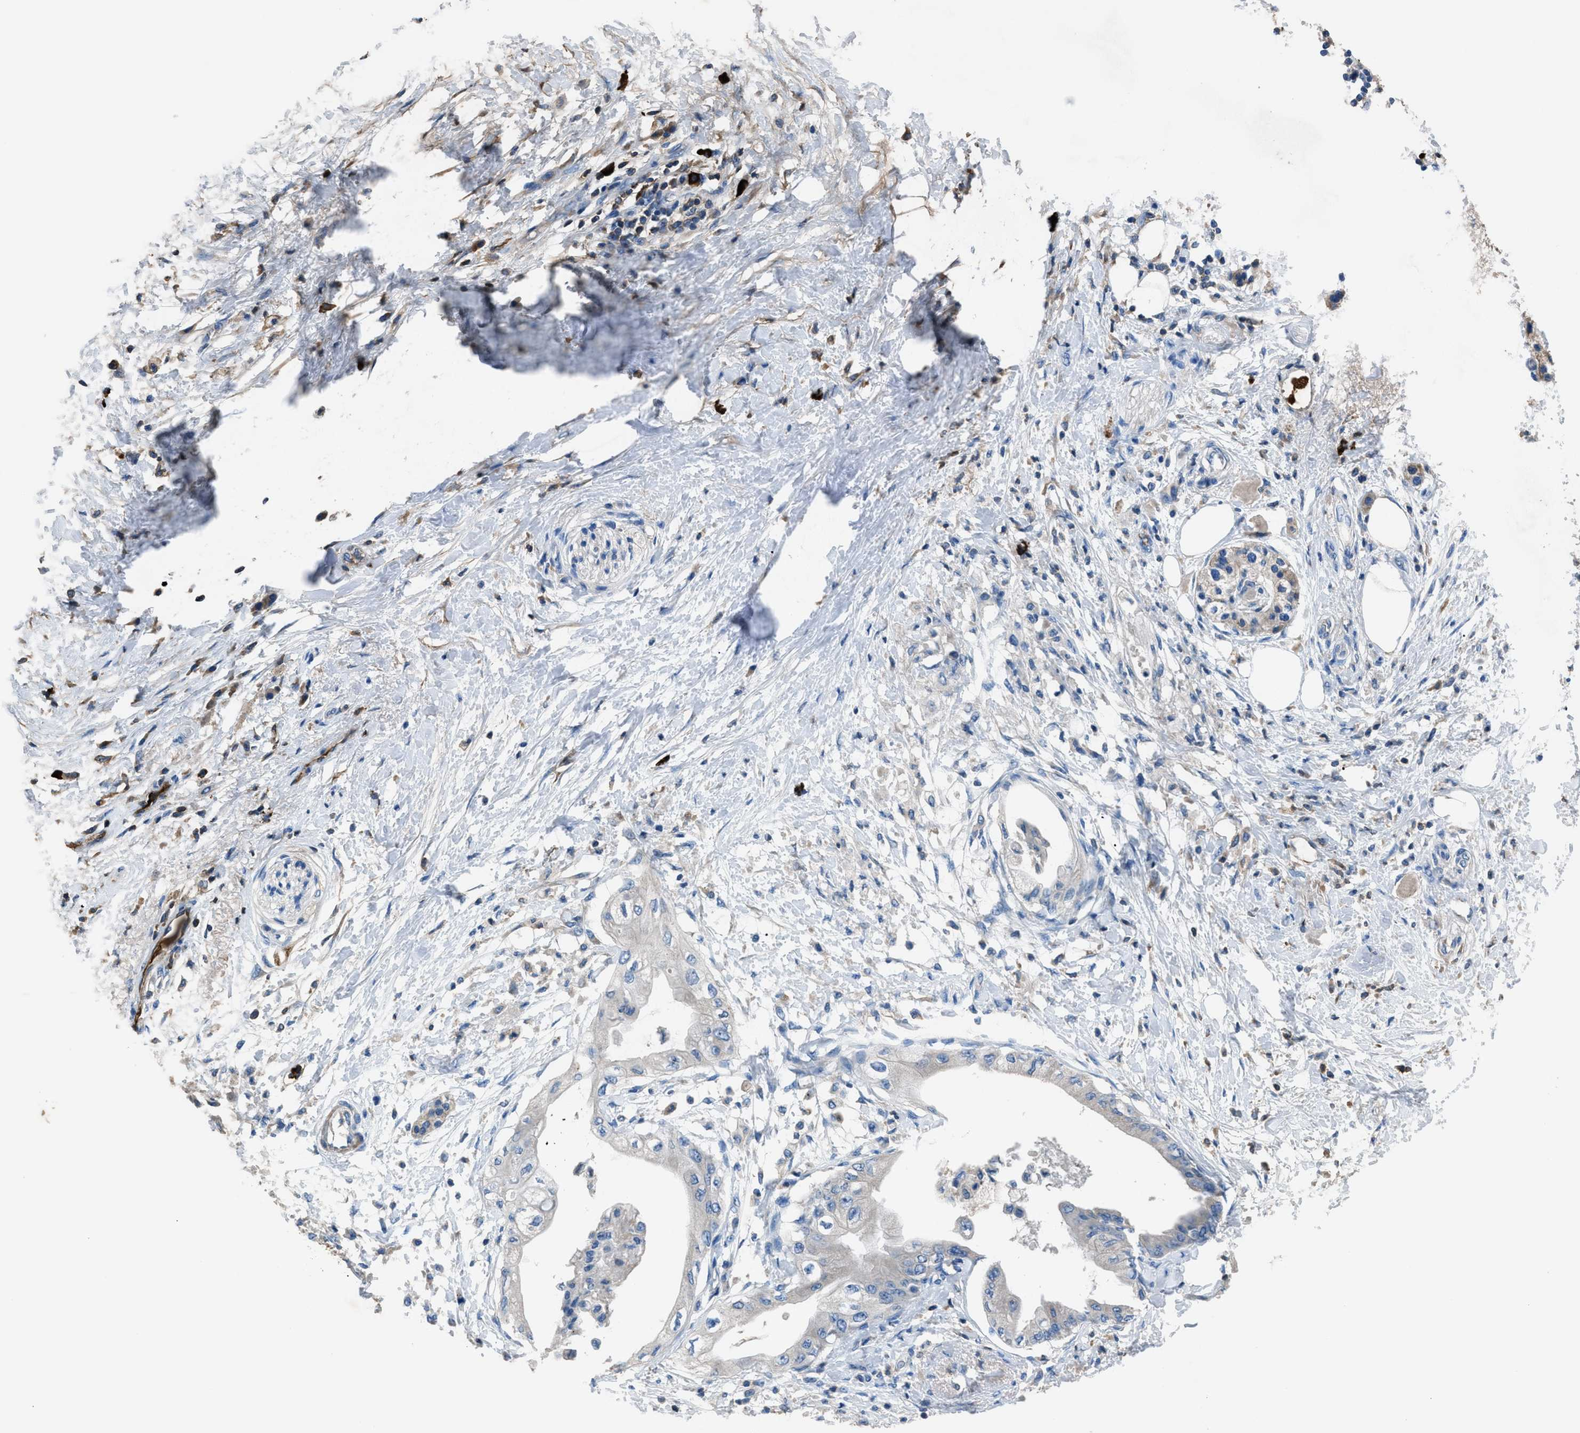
{"staining": {"intensity": "moderate", "quantity": "<25%", "location": "cytoplasmic/membranous"}, "tissue": "pancreatic cancer", "cell_type": "Tumor cells", "image_type": "cancer", "snomed": [{"axis": "morphology", "description": "Normal tissue, NOS"}, {"axis": "morphology", "description": "Adenocarcinoma, NOS"}, {"axis": "topography", "description": "Pancreas"}, {"axis": "topography", "description": "Duodenum"}], "caption": "Pancreatic adenocarcinoma stained with DAB immunohistochemistry displays low levels of moderate cytoplasmic/membranous positivity in about <25% of tumor cells.", "gene": "SGCZ", "patient": {"sex": "female", "age": 60}}